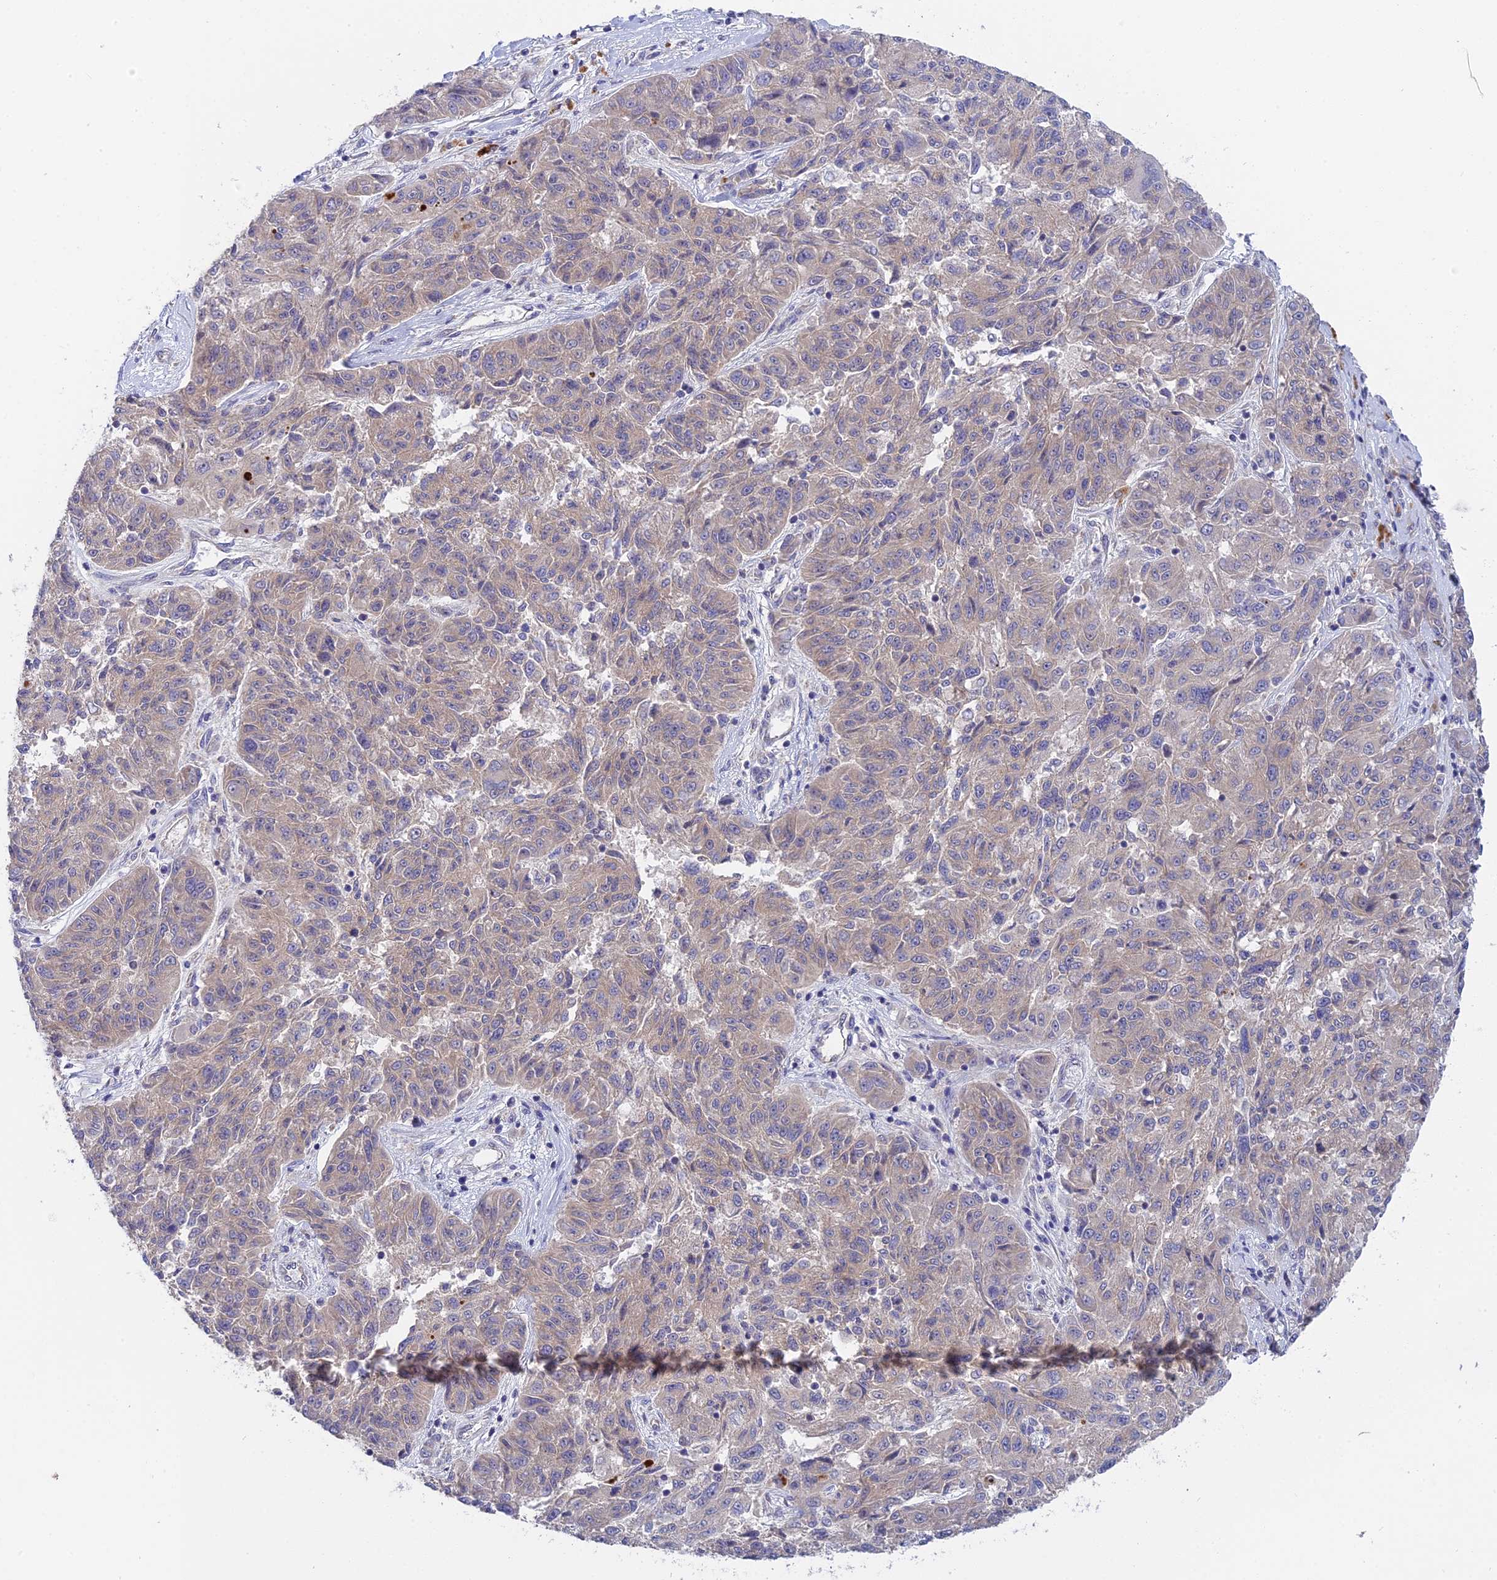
{"staining": {"intensity": "negative", "quantity": "none", "location": "none"}, "tissue": "melanoma", "cell_type": "Tumor cells", "image_type": "cancer", "snomed": [{"axis": "morphology", "description": "Malignant melanoma, NOS"}, {"axis": "topography", "description": "Skin"}], "caption": "Photomicrograph shows no significant protein expression in tumor cells of malignant melanoma.", "gene": "TENT4B", "patient": {"sex": "male", "age": 53}}